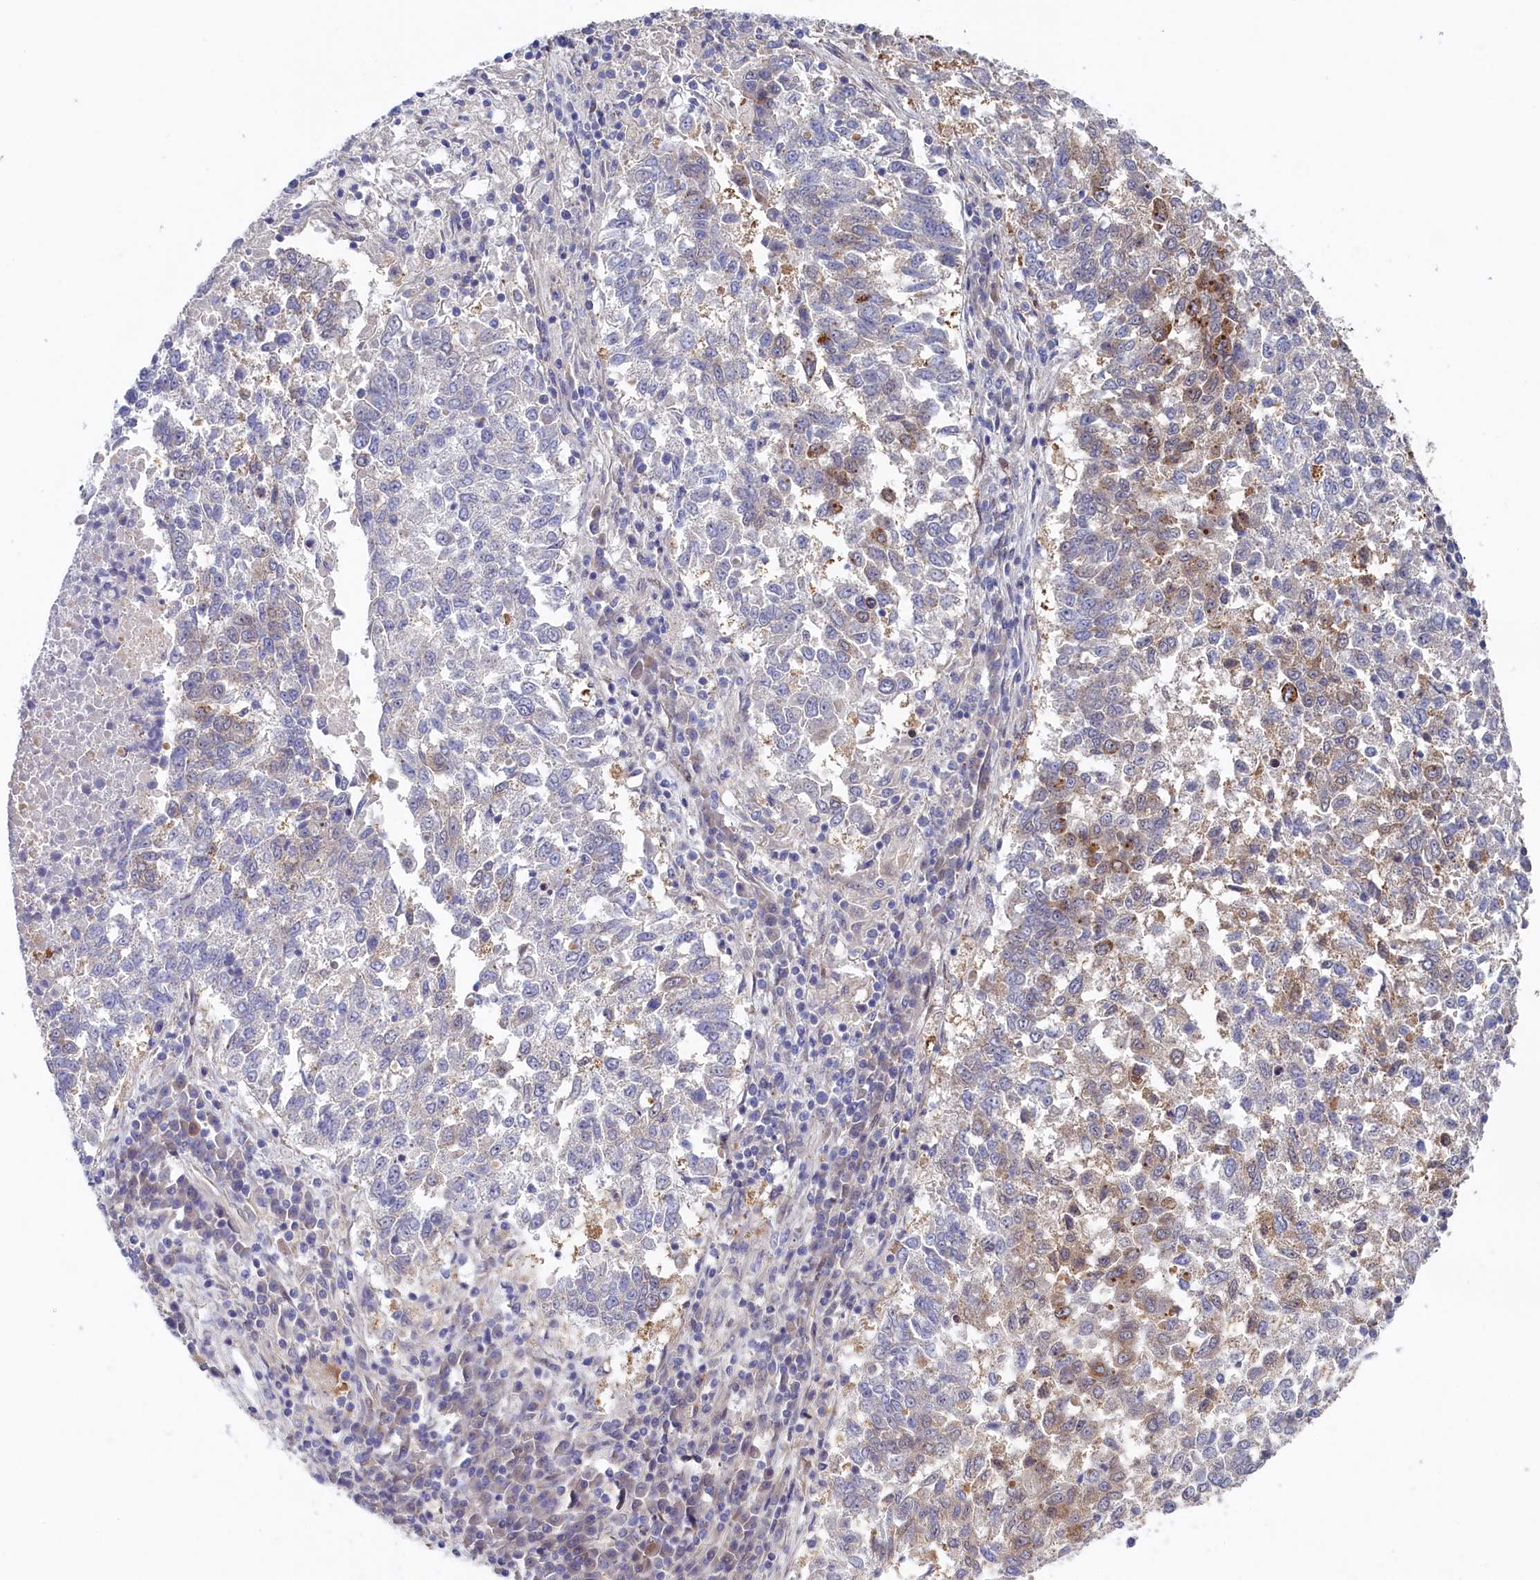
{"staining": {"intensity": "weak", "quantity": "<25%", "location": "cytoplasmic/membranous"}, "tissue": "lung cancer", "cell_type": "Tumor cells", "image_type": "cancer", "snomed": [{"axis": "morphology", "description": "Squamous cell carcinoma, NOS"}, {"axis": "topography", "description": "Lung"}], "caption": "This is a image of immunohistochemistry staining of lung squamous cell carcinoma, which shows no staining in tumor cells.", "gene": "PIK3C3", "patient": {"sex": "male", "age": 73}}